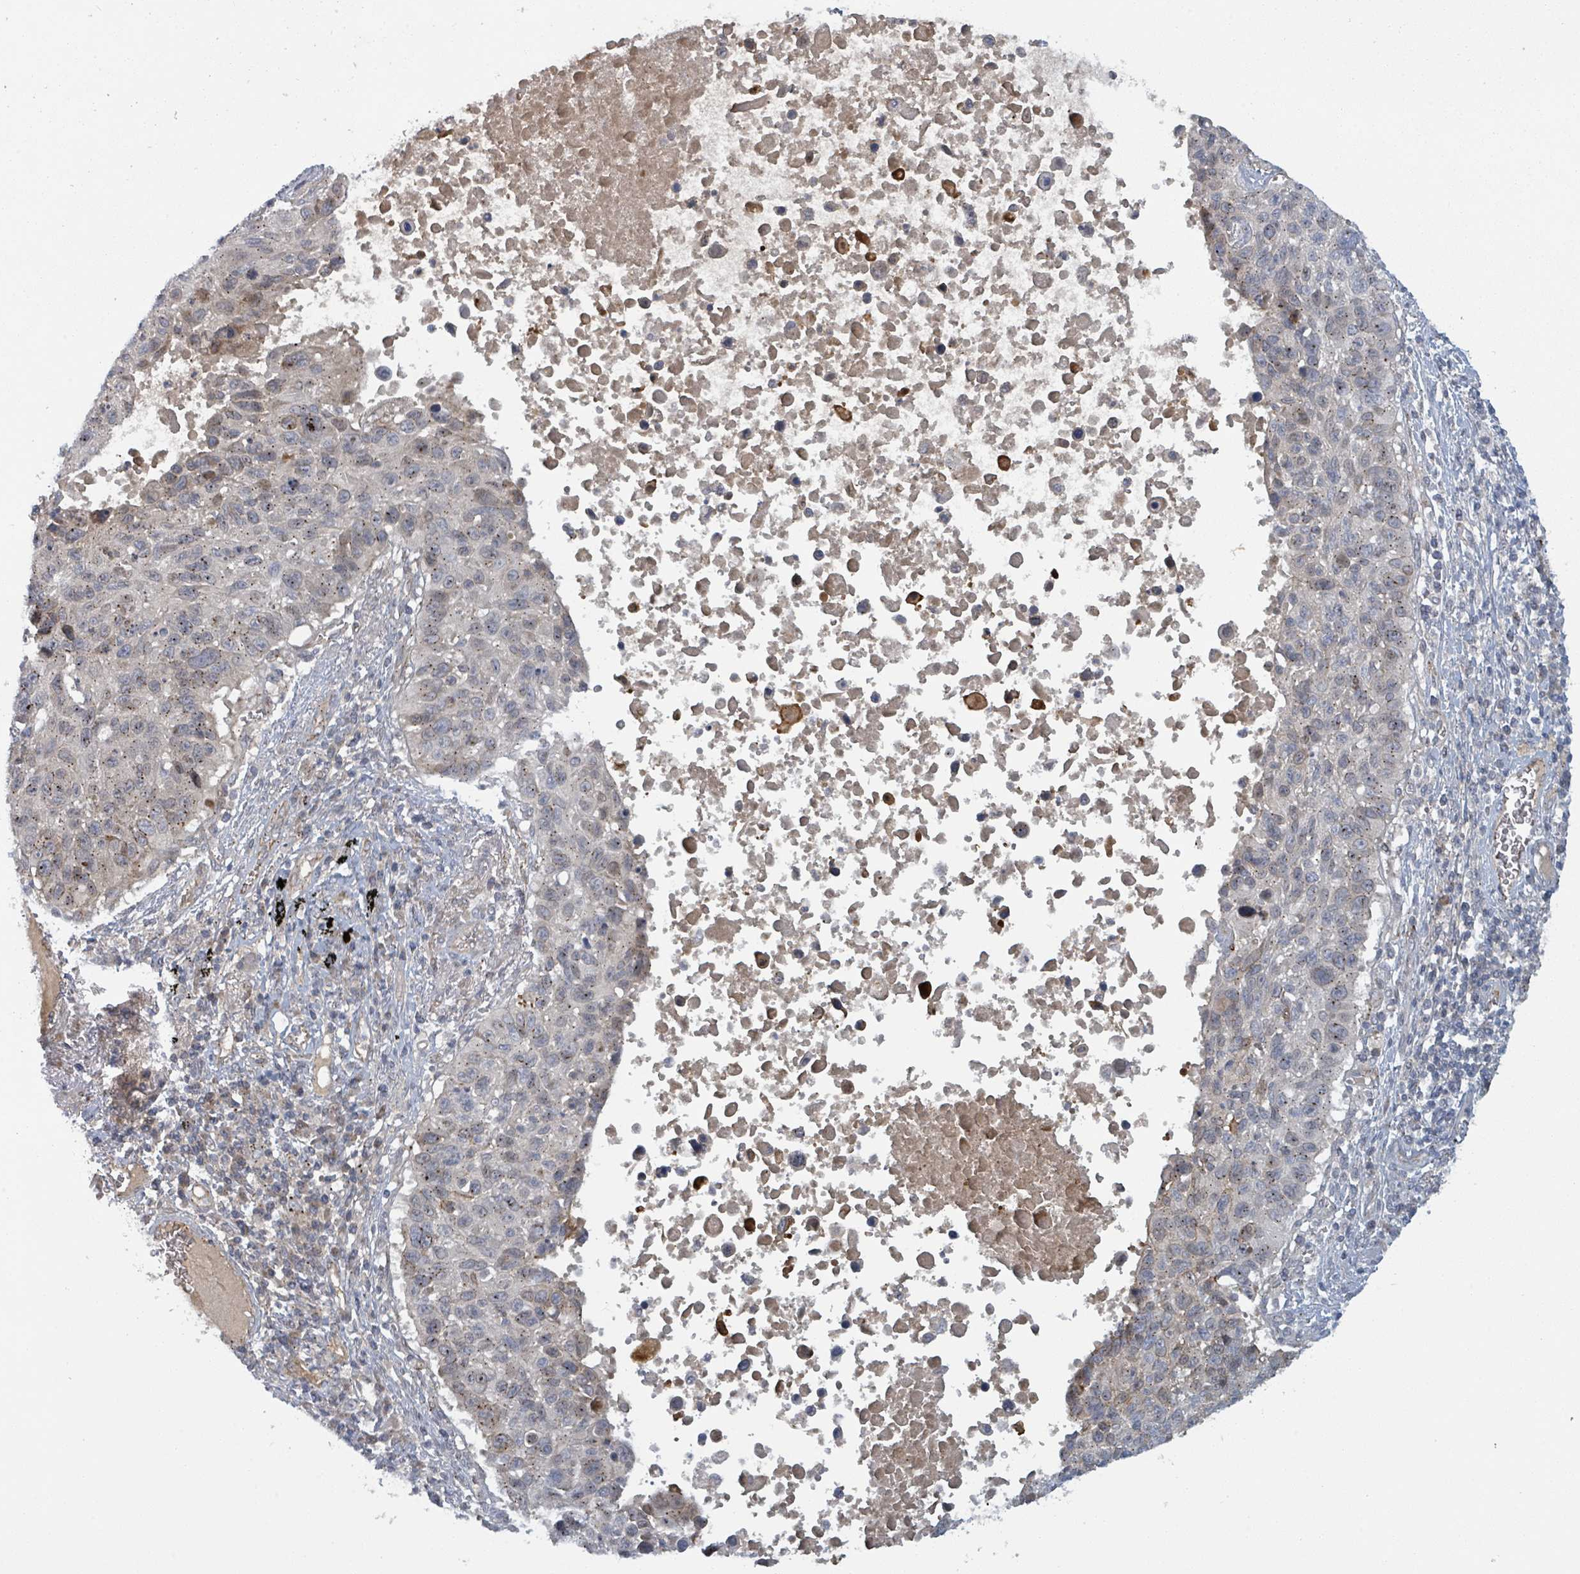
{"staining": {"intensity": "moderate", "quantity": "<25%", "location": "cytoplasmic/membranous"}, "tissue": "lung cancer", "cell_type": "Tumor cells", "image_type": "cancer", "snomed": [{"axis": "morphology", "description": "Squamous cell carcinoma, NOS"}, {"axis": "topography", "description": "Lung"}], "caption": "Protein expression analysis of human lung squamous cell carcinoma reveals moderate cytoplasmic/membranous staining in about <25% of tumor cells. (Stains: DAB in brown, nuclei in blue, Microscopy: brightfield microscopy at high magnification).", "gene": "COL5A3", "patient": {"sex": "male", "age": 66}}